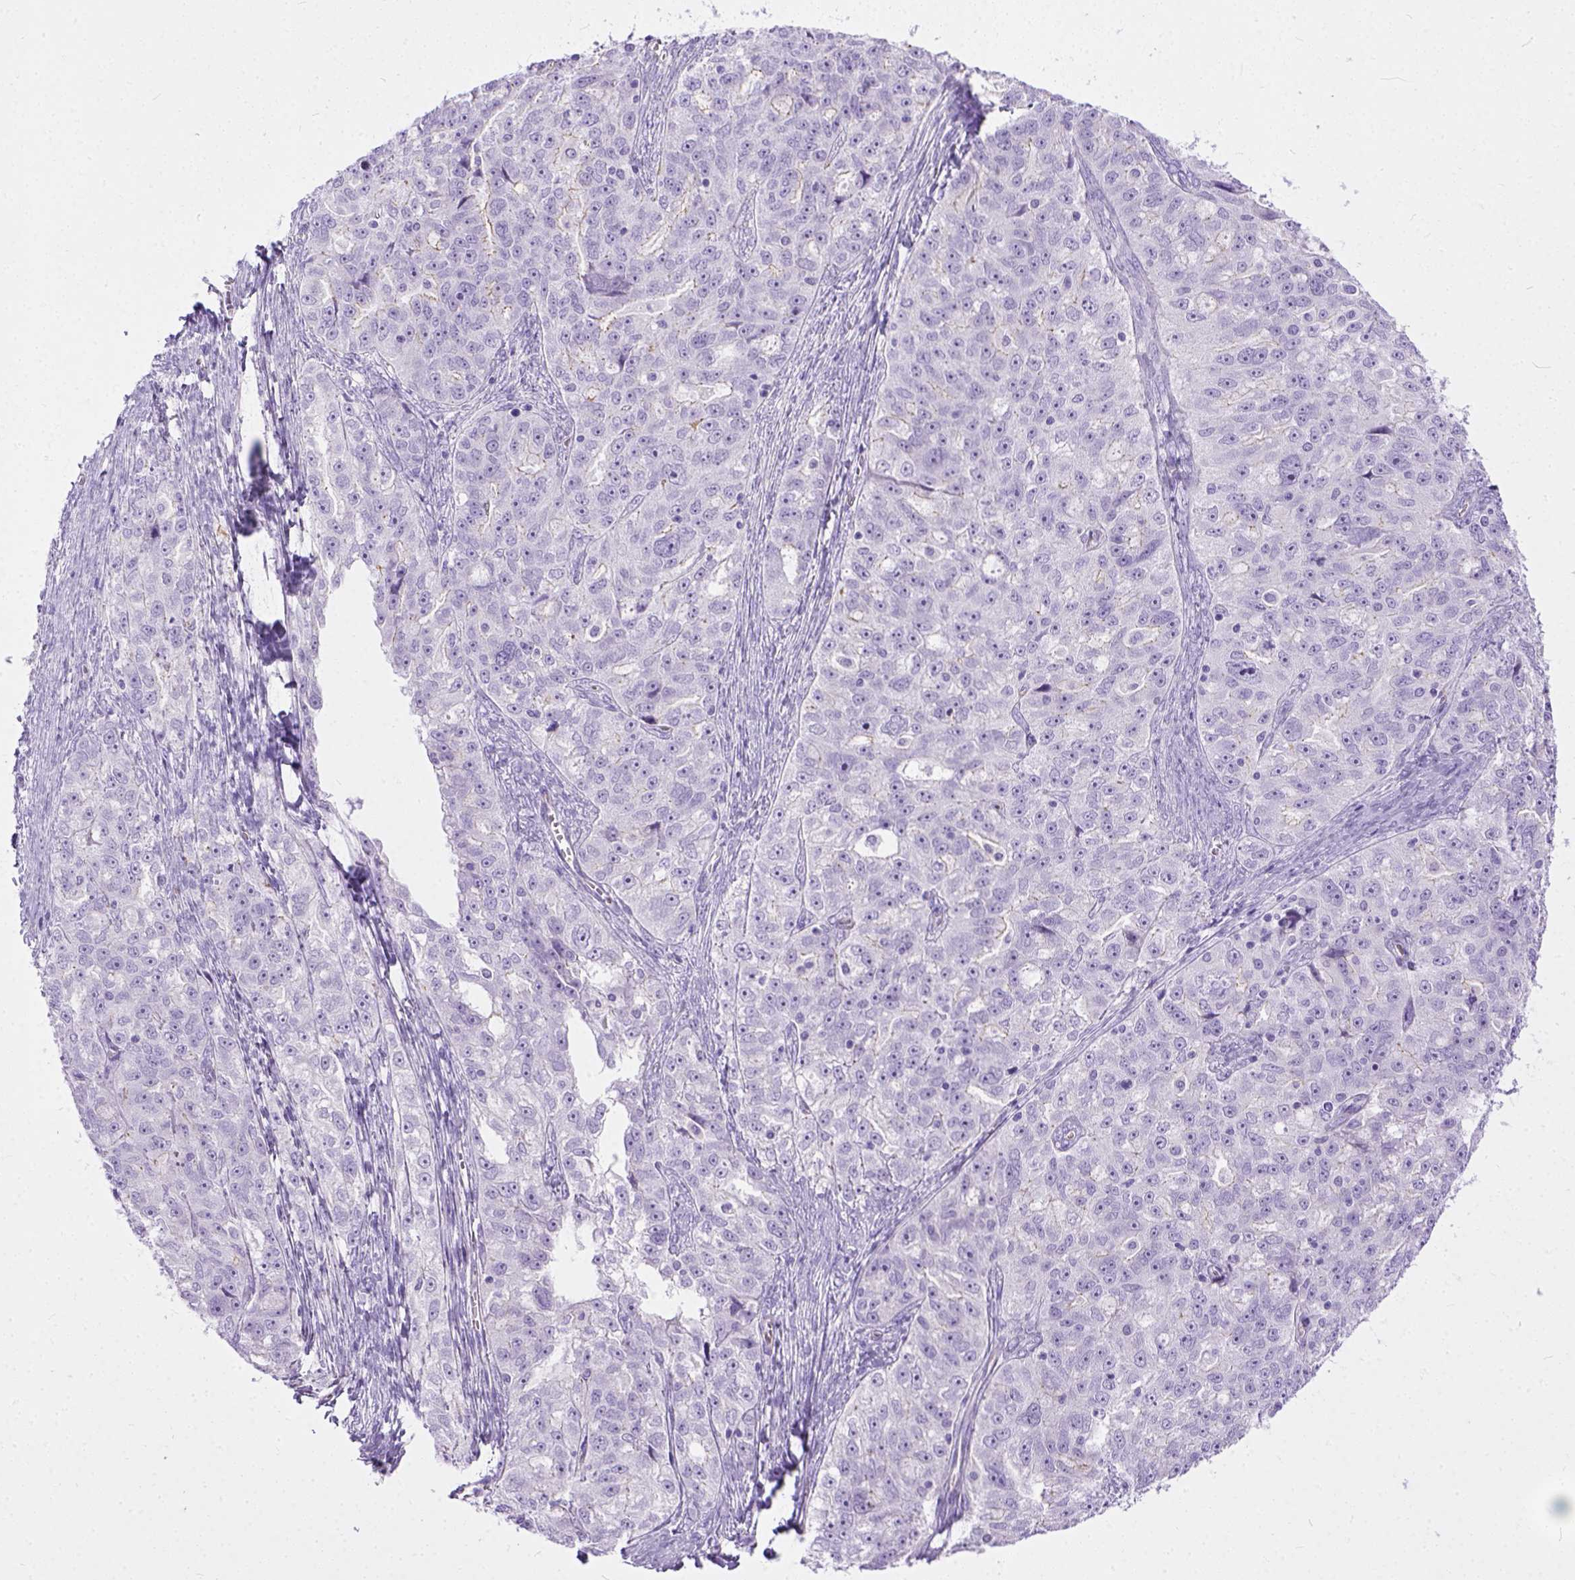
{"staining": {"intensity": "negative", "quantity": "none", "location": "none"}, "tissue": "ovarian cancer", "cell_type": "Tumor cells", "image_type": "cancer", "snomed": [{"axis": "morphology", "description": "Cystadenocarcinoma, serous, NOS"}, {"axis": "topography", "description": "Ovary"}], "caption": "IHC of human serous cystadenocarcinoma (ovarian) reveals no positivity in tumor cells.", "gene": "ADGRF1", "patient": {"sex": "female", "age": 51}}